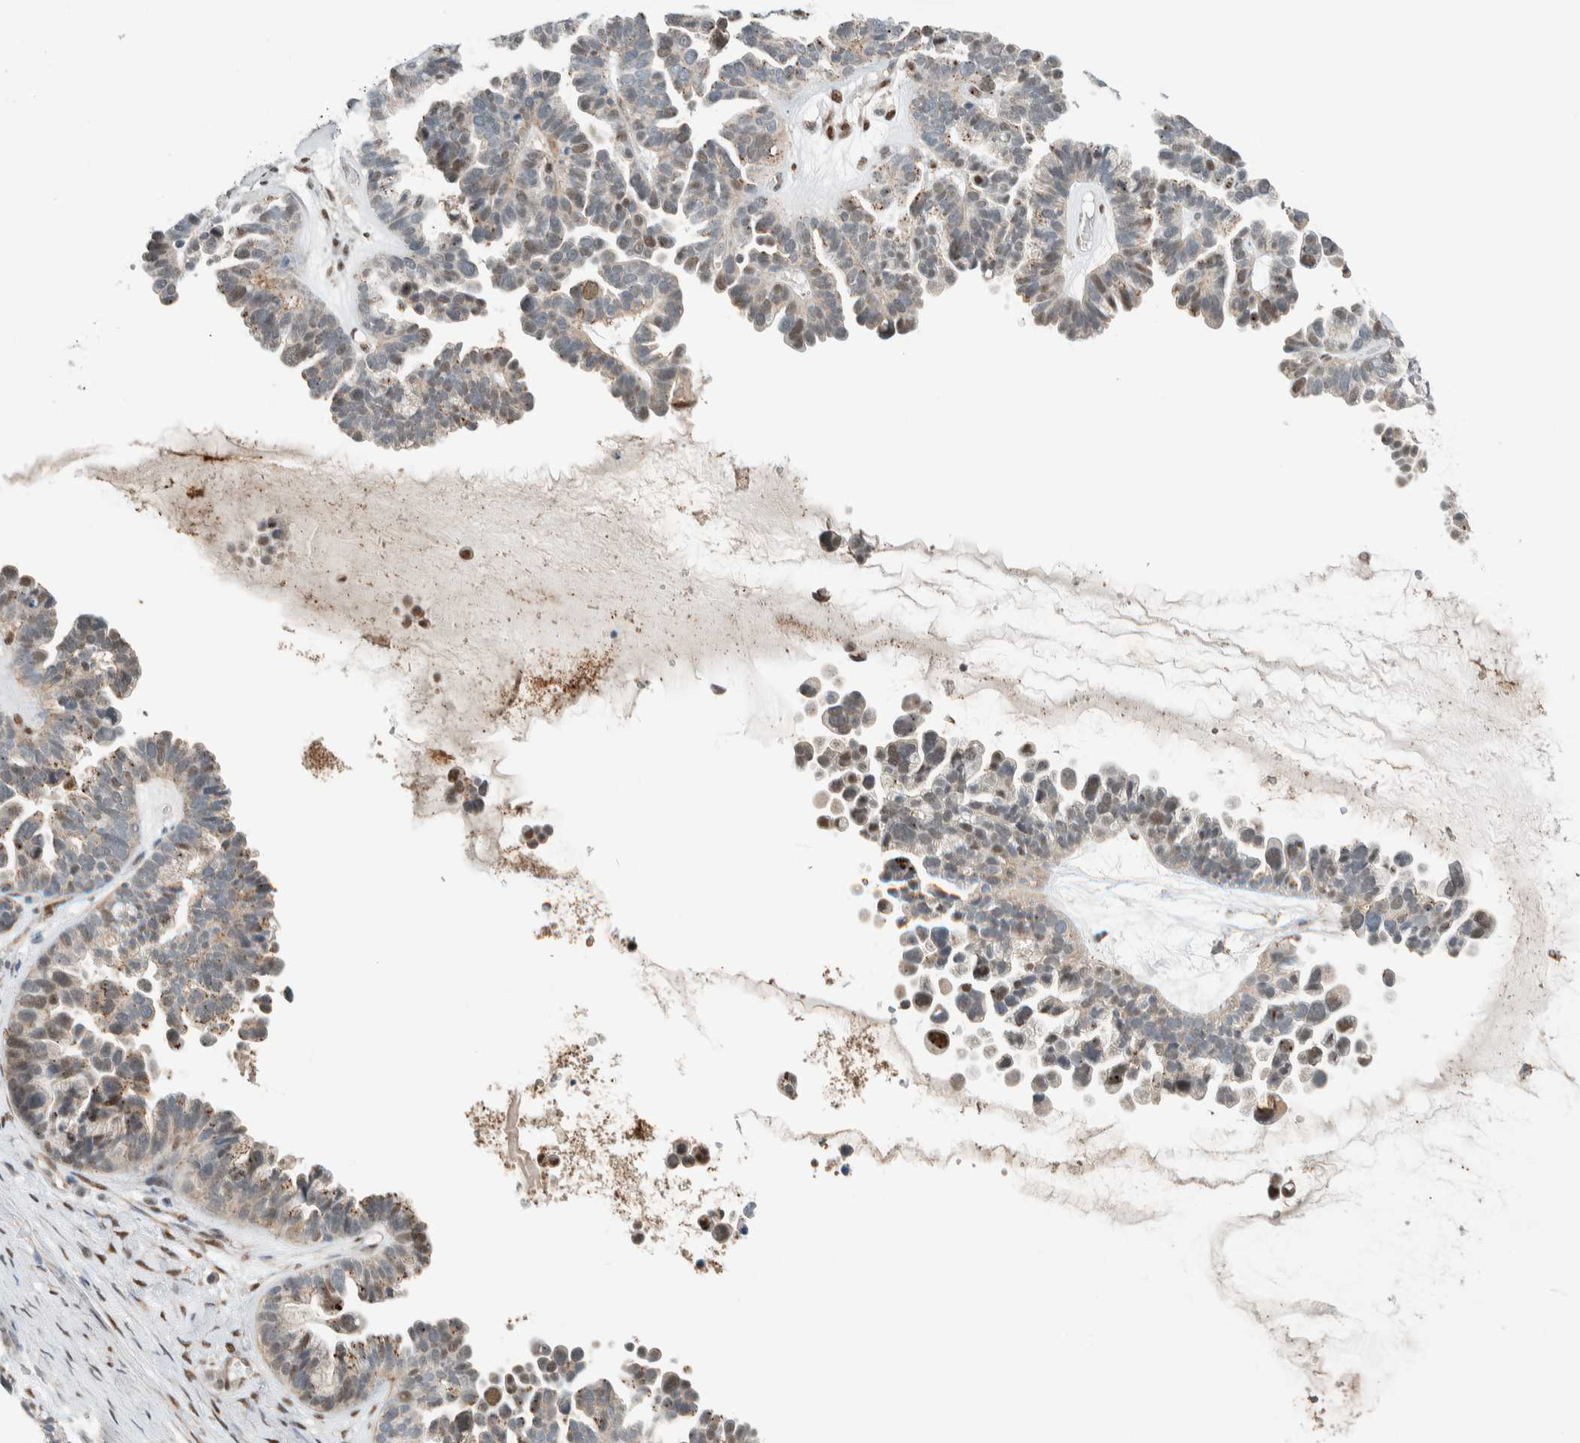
{"staining": {"intensity": "weak", "quantity": "25%-75%", "location": "cytoplasmic/membranous,nuclear"}, "tissue": "ovarian cancer", "cell_type": "Tumor cells", "image_type": "cancer", "snomed": [{"axis": "morphology", "description": "Cystadenocarcinoma, serous, NOS"}, {"axis": "topography", "description": "Ovary"}], "caption": "About 25%-75% of tumor cells in human ovarian cancer display weak cytoplasmic/membranous and nuclear protein expression as visualized by brown immunohistochemical staining.", "gene": "TFE3", "patient": {"sex": "female", "age": 56}}